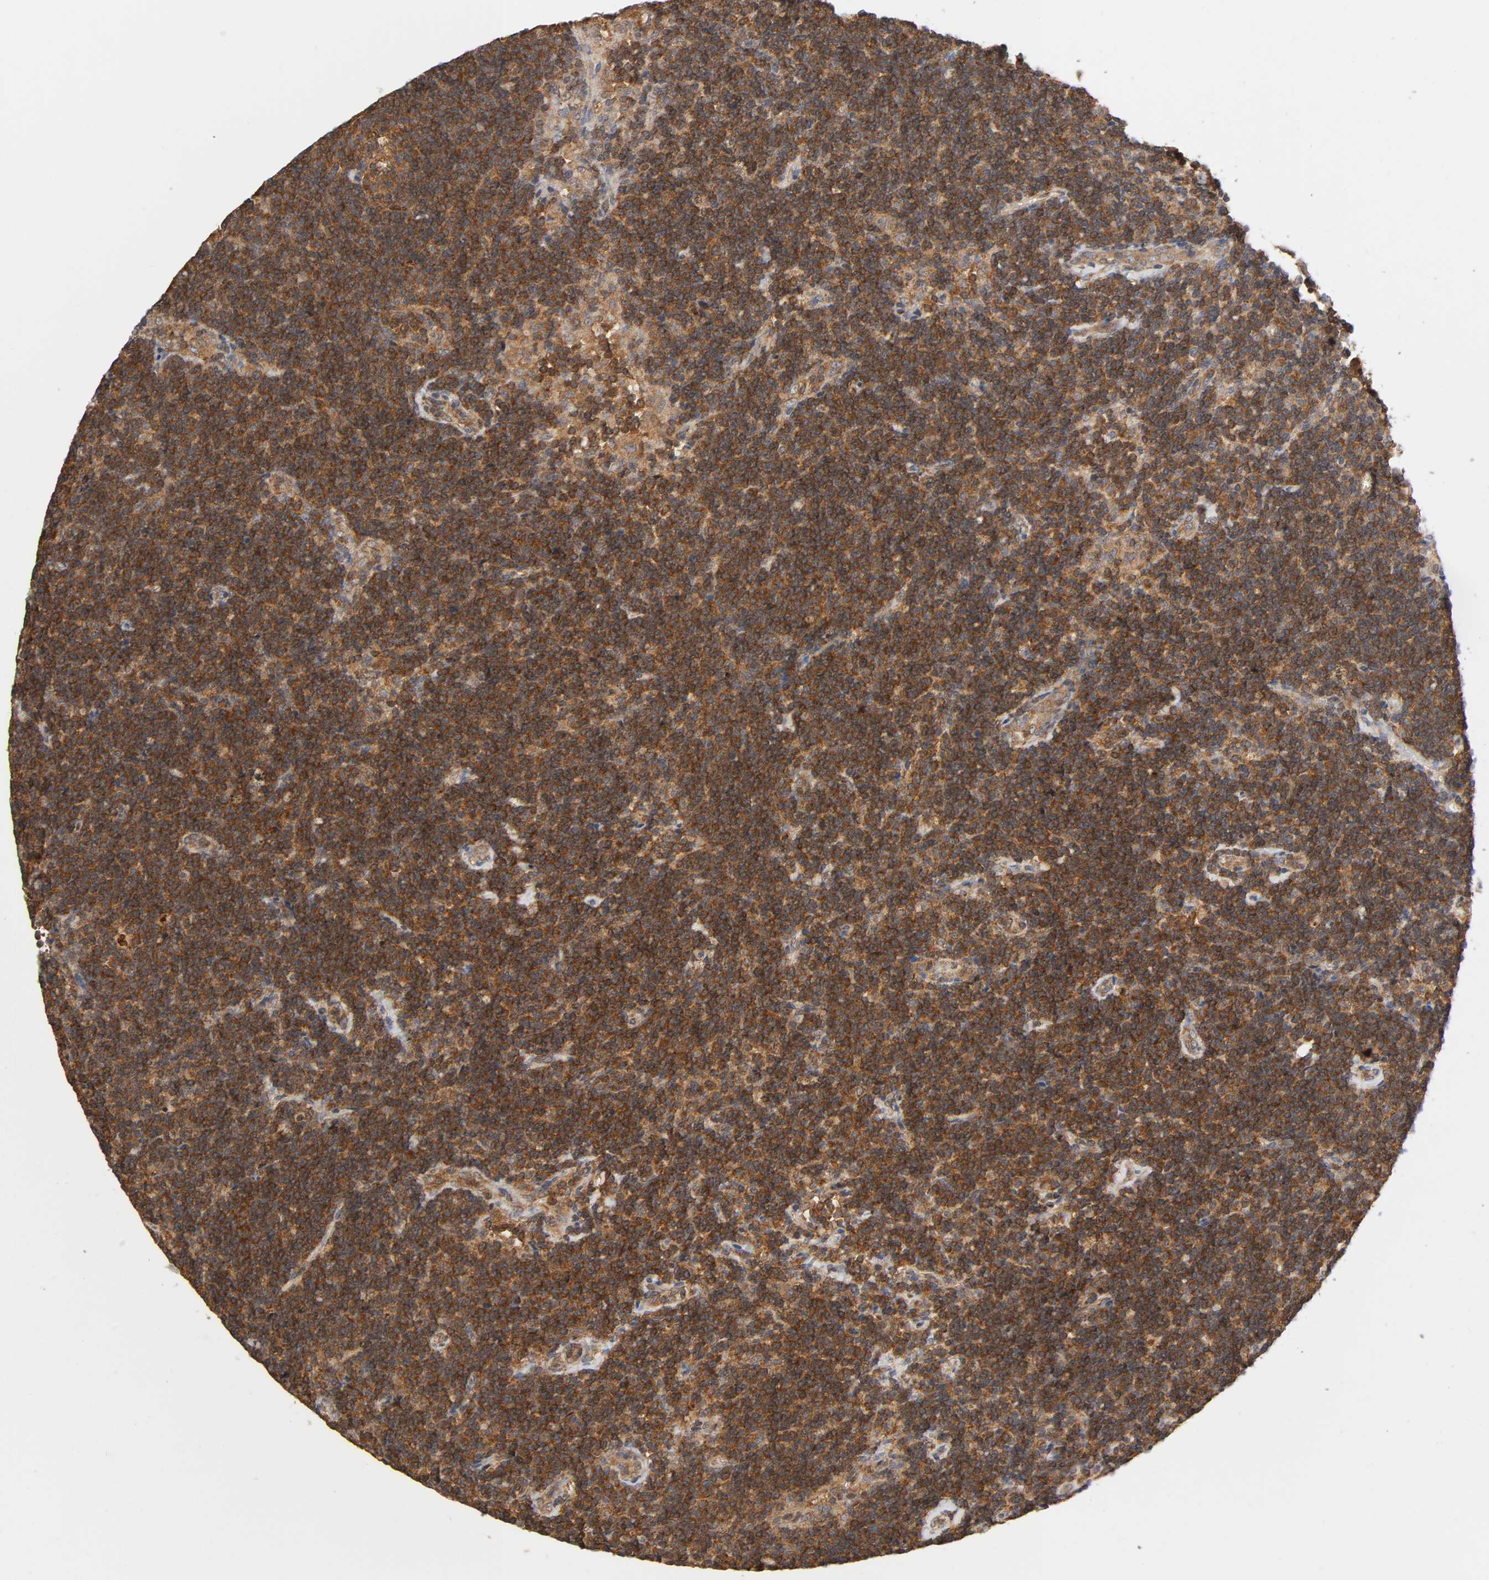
{"staining": {"intensity": "strong", "quantity": ">75%", "location": "cytoplasmic/membranous"}, "tissue": "lymphoma", "cell_type": "Tumor cells", "image_type": "cancer", "snomed": [{"axis": "morphology", "description": "Malignant lymphoma, non-Hodgkin's type, Low grade"}, {"axis": "topography", "description": "Lymph node"}], "caption": "Malignant lymphoma, non-Hodgkin's type (low-grade) tissue displays strong cytoplasmic/membranous expression in approximately >75% of tumor cells", "gene": "PAFAH1B1", "patient": {"sex": "male", "age": 70}}